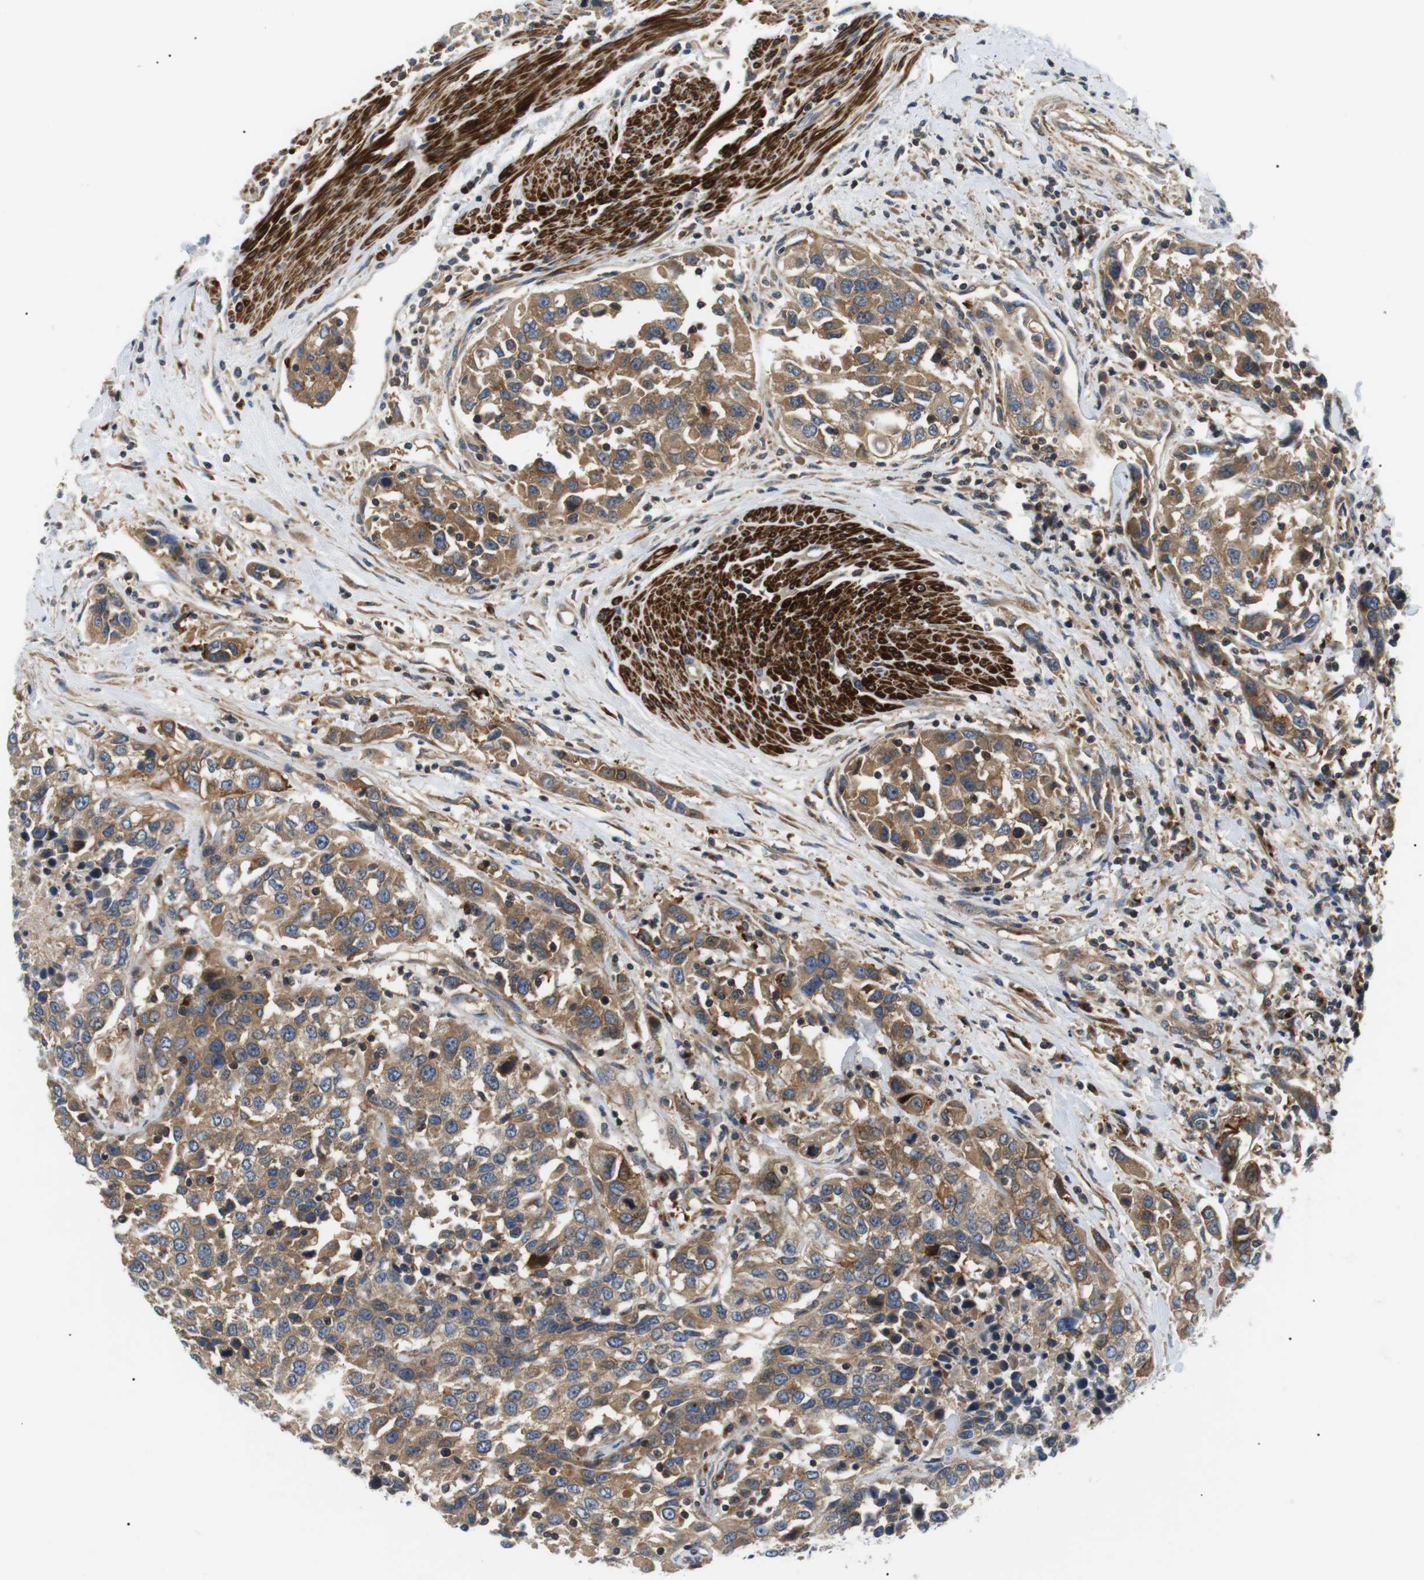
{"staining": {"intensity": "moderate", "quantity": ">75%", "location": "cytoplasmic/membranous"}, "tissue": "urothelial cancer", "cell_type": "Tumor cells", "image_type": "cancer", "snomed": [{"axis": "morphology", "description": "Urothelial carcinoma, High grade"}, {"axis": "topography", "description": "Urinary bladder"}], "caption": "Tumor cells display medium levels of moderate cytoplasmic/membranous positivity in approximately >75% of cells in urothelial cancer.", "gene": "DIPK1A", "patient": {"sex": "female", "age": 80}}